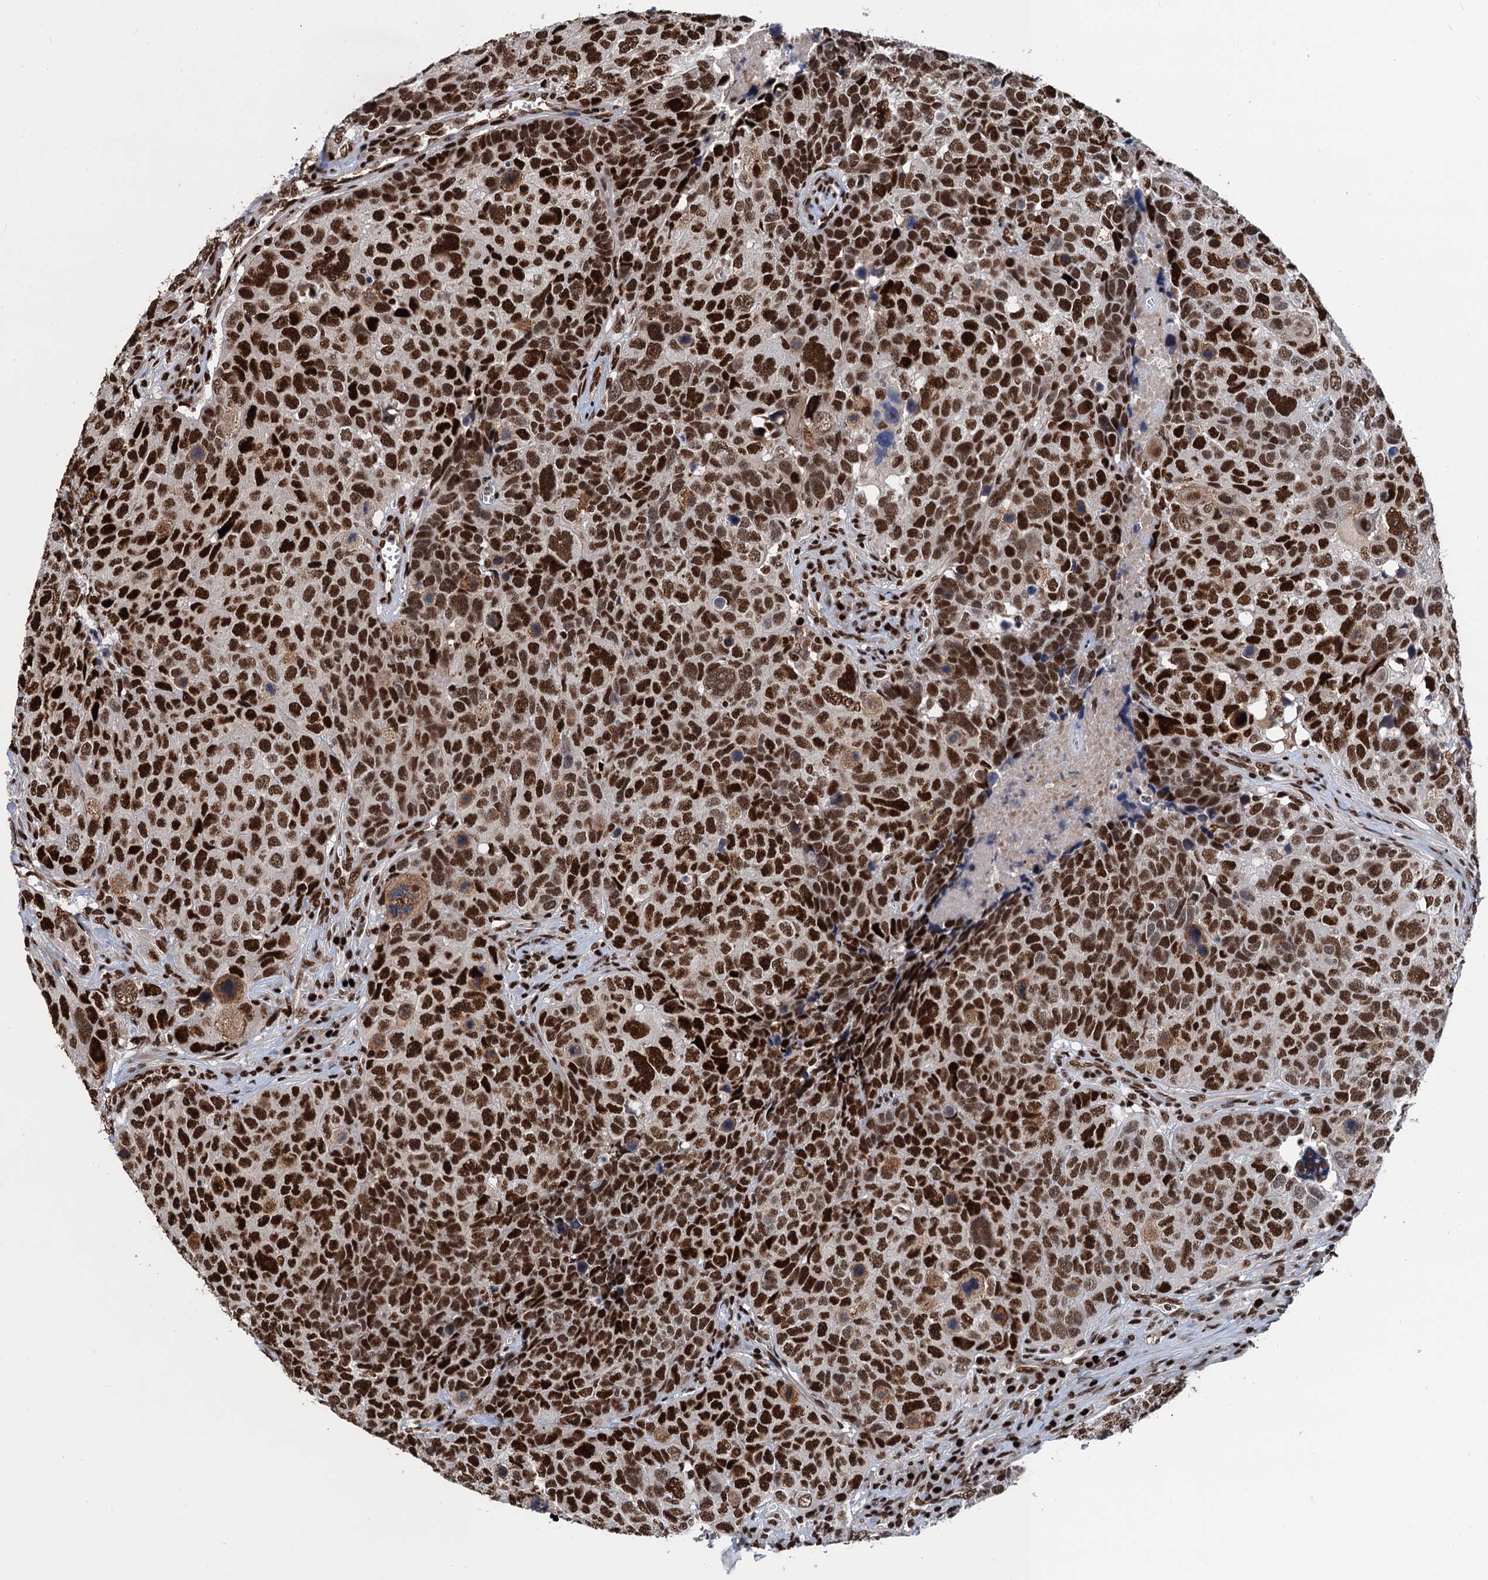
{"staining": {"intensity": "strong", "quantity": ">75%", "location": "nuclear"}, "tissue": "head and neck cancer", "cell_type": "Tumor cells", "image_type": "cancer", "snomed": [{"axis": "morphology", "description": "Squamous cell carcinoma, NOS"}, {"axis": "topography", "description": "Head-Neck"}], "caption": "This is a photomicrograph of immunohistochemistry (IHC) staining of head and neck cancer (squamous cell carcinoma), which shows strong positivity in the nuclear of tumor cells.", "gene": "PPP4R1", "patient": {"sex": "male", "age": 66}}